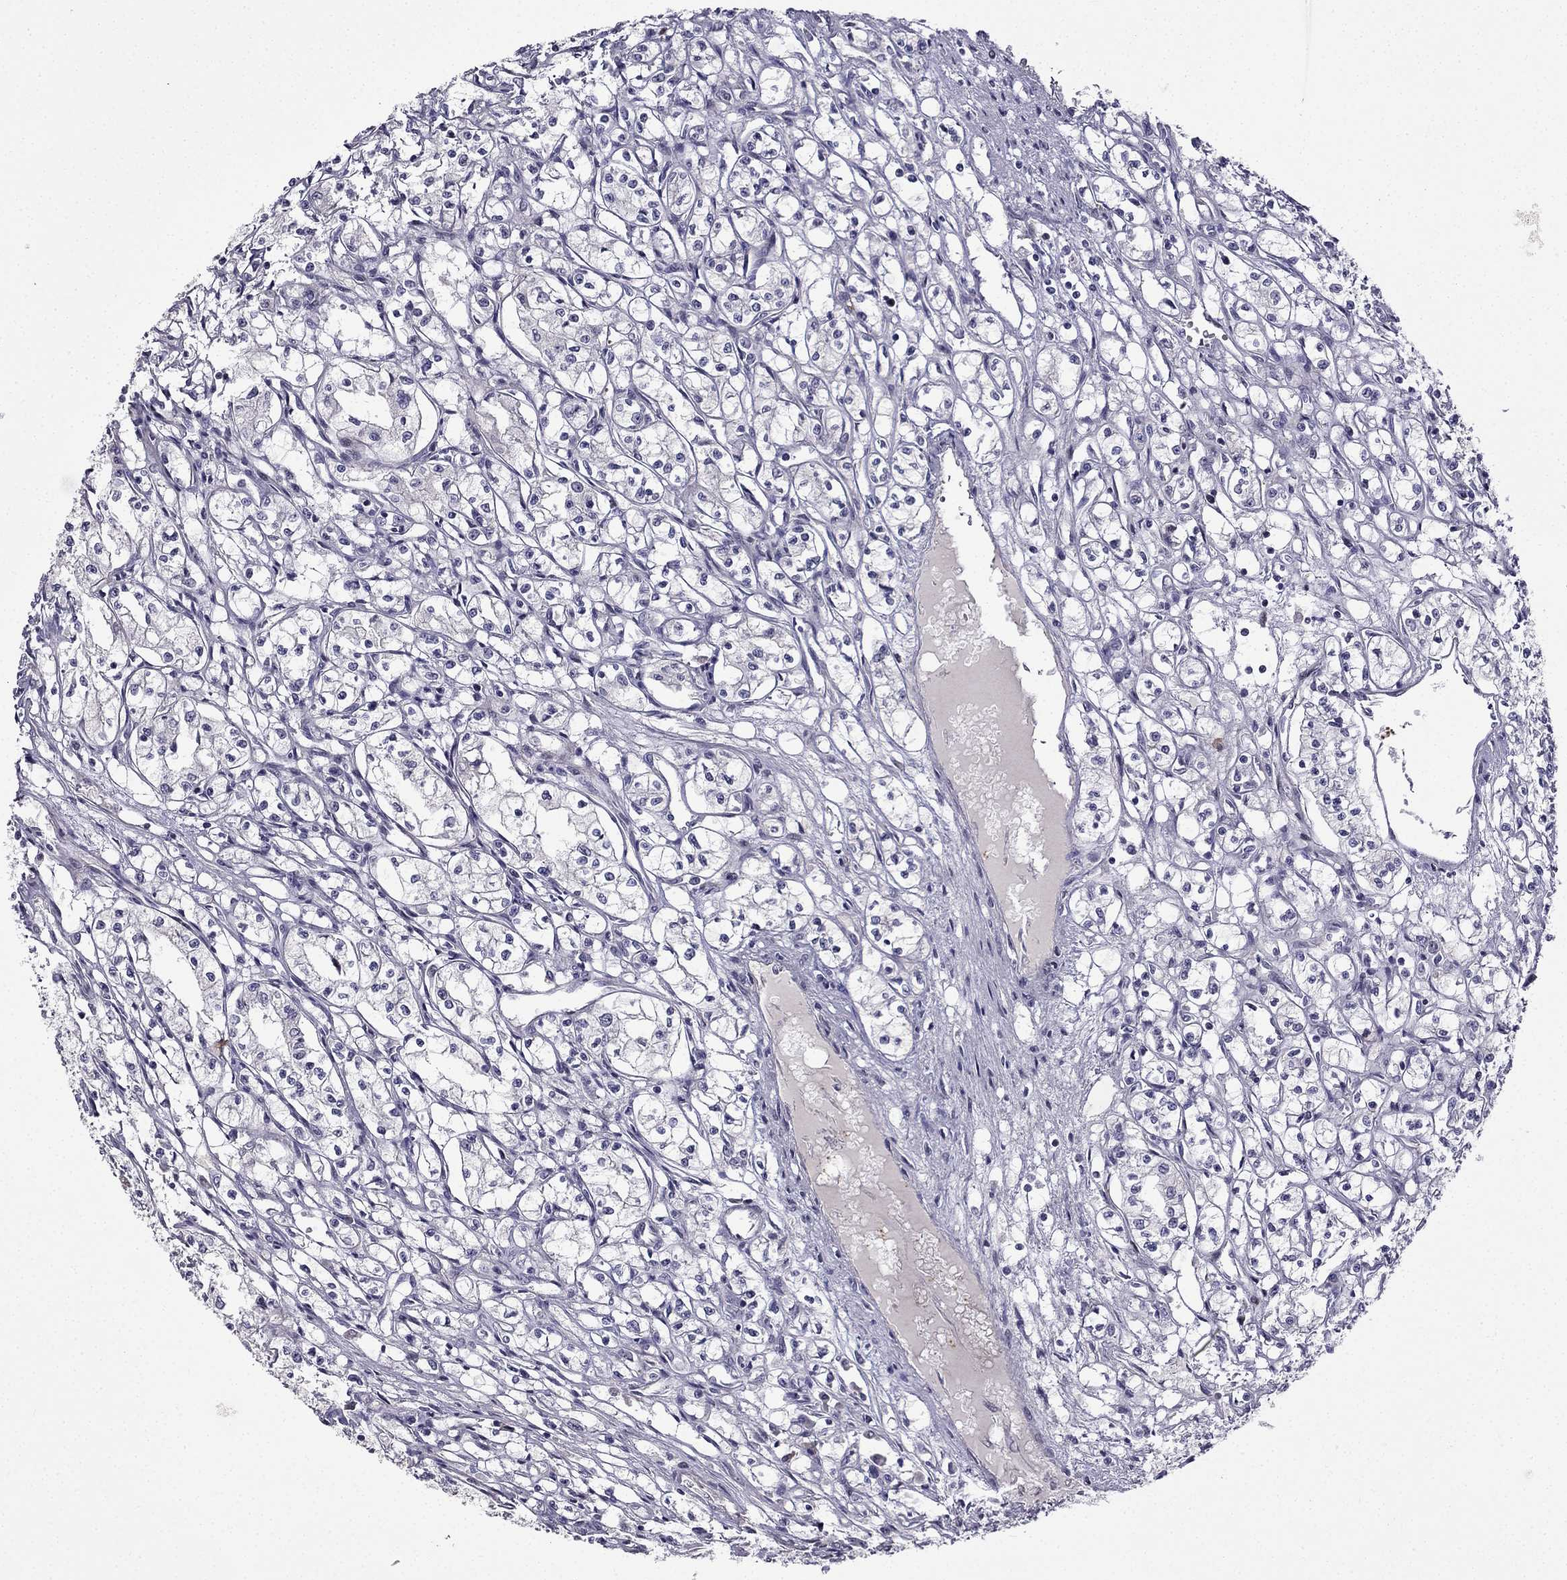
{"staining": {"intensity": "negative", "quantity": "none", "location": "none"}, "tissue": "renal cancer", "cell_type": "Tumor cells", "image_type": "cancer", "snomed": [{"axis": "morphology", "description": "Adenocarcinoma, NOS"}, {"axis": "topography", "description": "Kidney"}], "caption": "Tumor cells show no significant protein positivity in renal adenocarcinoma.", "gene": "UHRF1", "patient": {"sex": "male", "age": 56}}